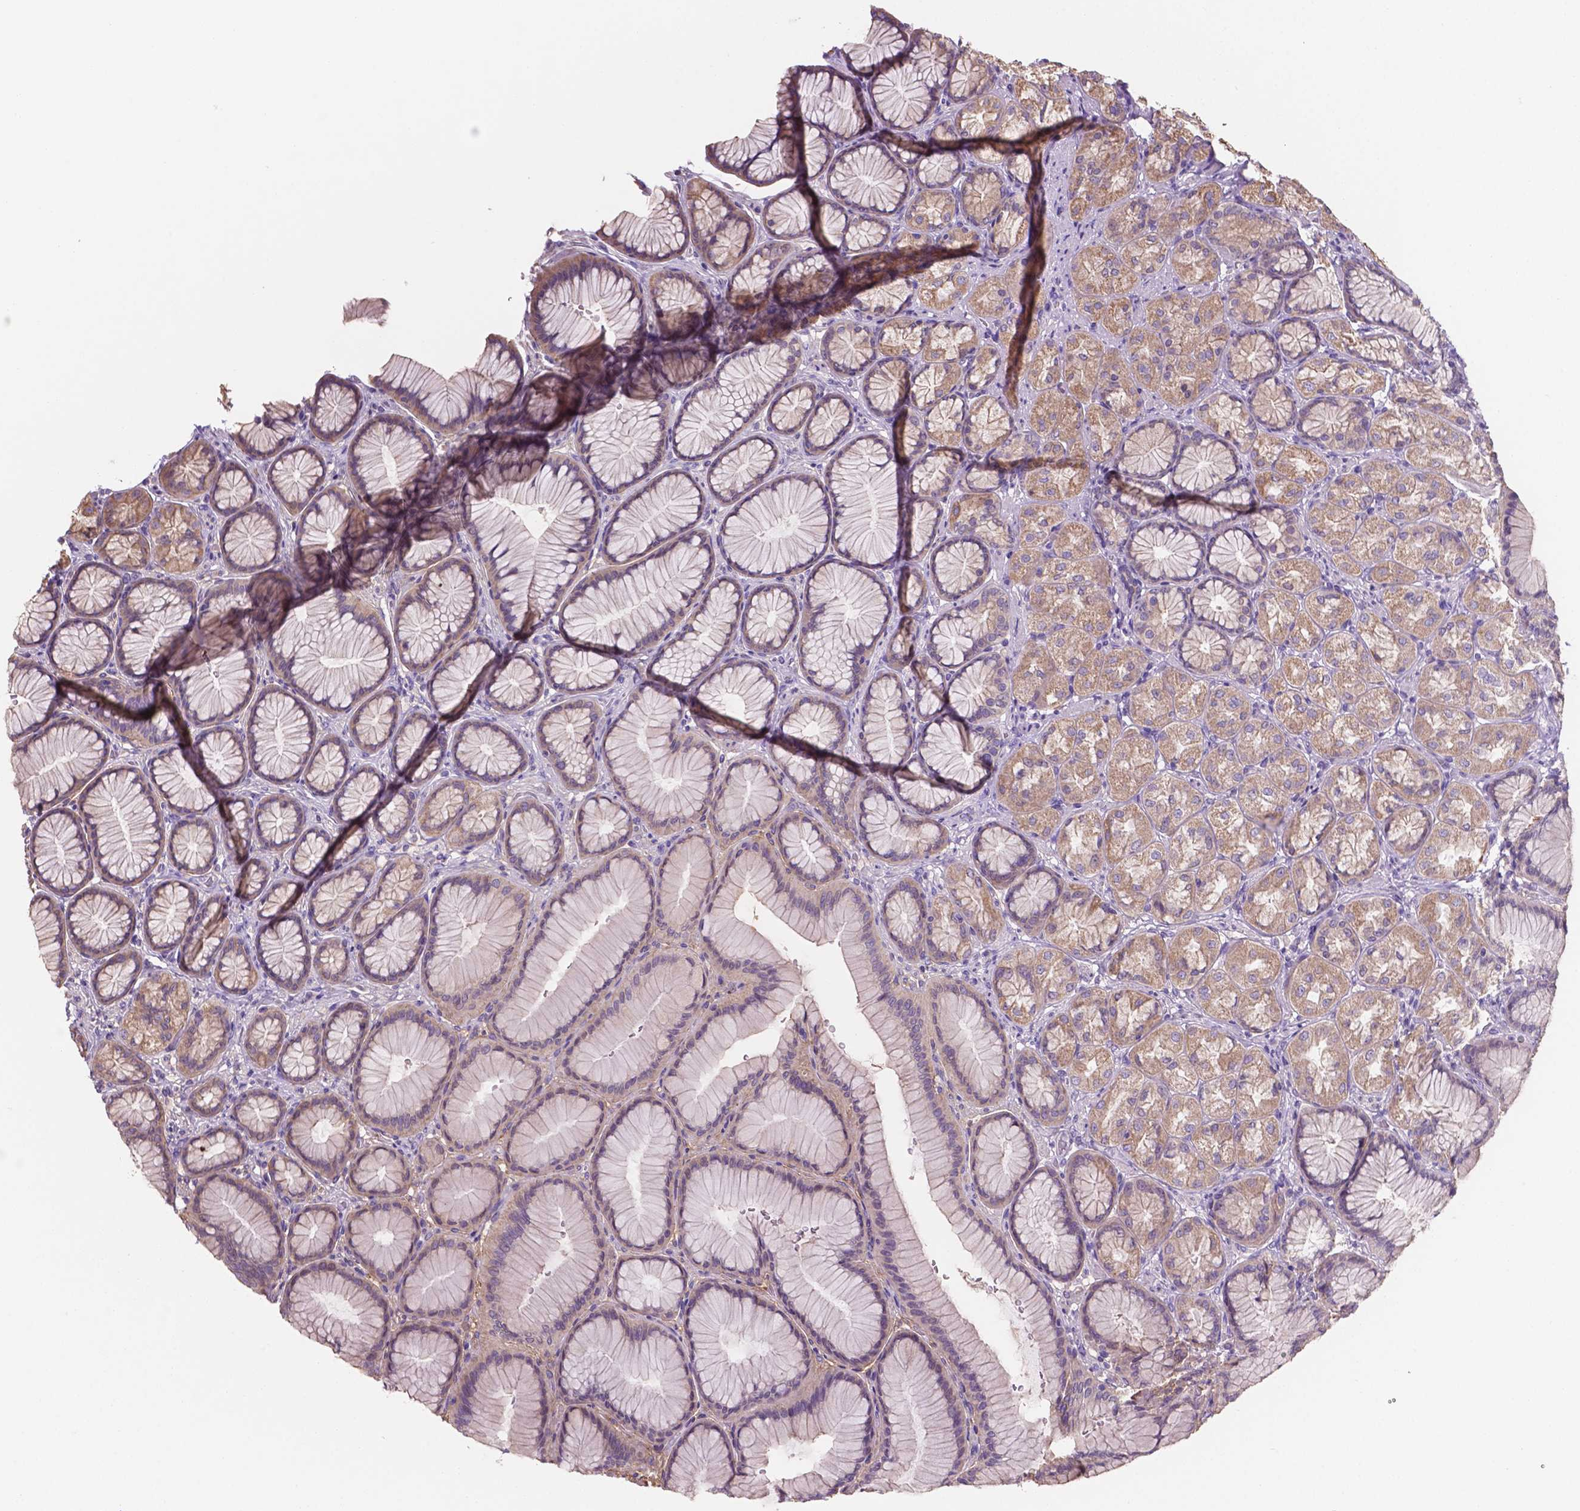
{"staining": {"intensity": "moderate", "quantity": "25%-75%", "location": "cytoplasmic/membranous"}, "tissue": "stomach", "cell_type": "Glandular cells", "image_type": "normal", "snomed": [{"axis": "morphology", "description": "Normal tissue, NOS"}, {"axis": "morphology", "description": "Adenocarcinoma, NOS"}, {"axis": "morphology", "description": "Adenocarcinoma, High grade"}, {"axis": "topography", "description": "Stomach, upper"}, {"axis": "topography", "description": "Stomach"}], "caption": "Immunohistochemistry (IHC) of benign human stomach exhibits medium levels of moderate cytoplasmic/membranous staining in about 25%-75% of glandular cells.", "gene": "MKRN2OS", "patient": {"sex": "female", "age": 65}}